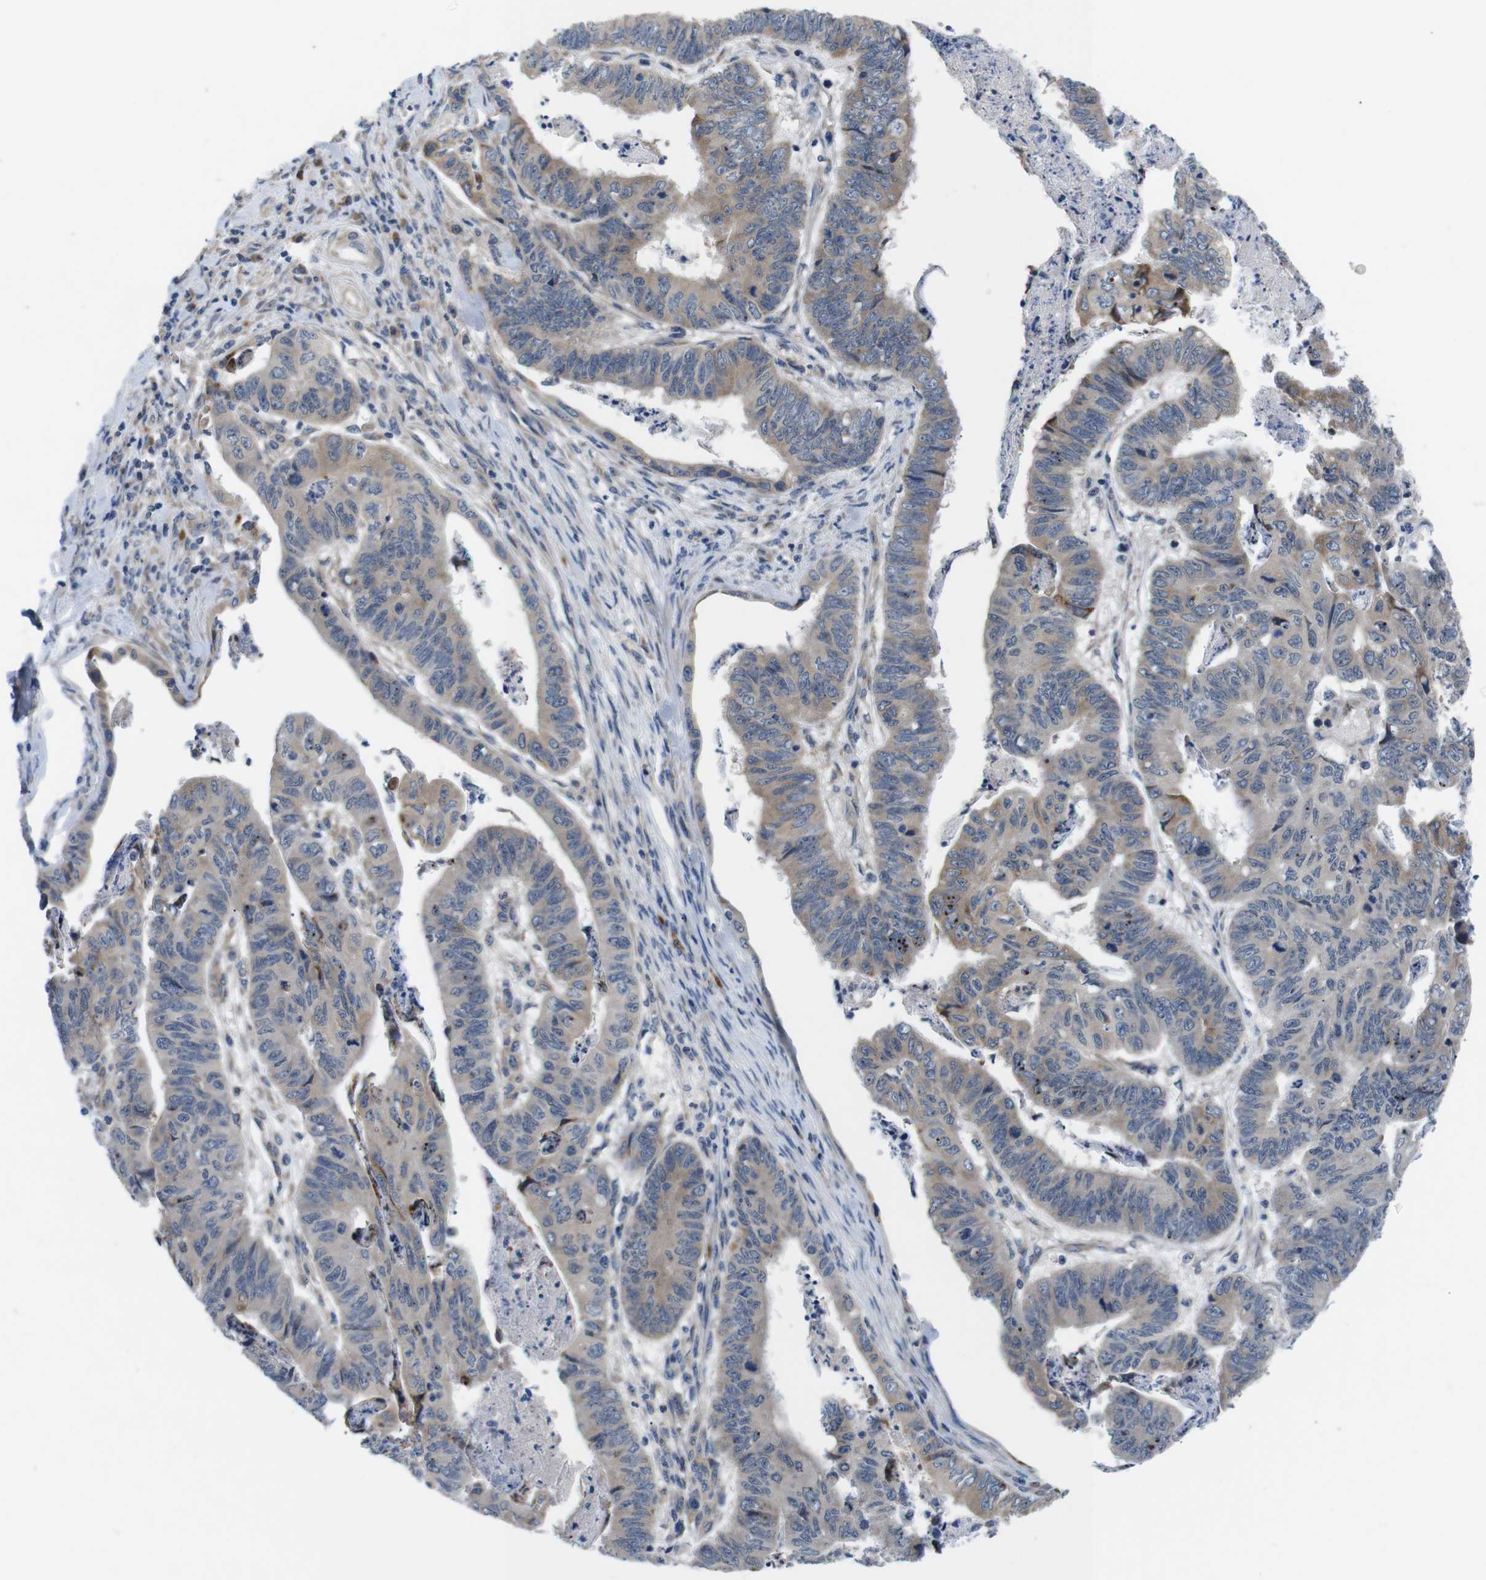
{"staining": {"intensity": "moderate", "quantity": ">75%", "location": "cytoplasmic/membranous,nuclear"}, "tissue": "stomach cancer", "cell_type": "Tumor cells", "image_type": "cancer", "snomed": [{"axis": "morphology", "description": "Adenocarcinoma, NOS"}, {"axis": "topography", "description": "Stomach, lower"}], "caption": "A brown stain highlights moderate cytoplasmic/membranous and nuclear expression of a protein in stomach cancer tumor cells.", "gene": "JAK1", "patient": {"sex": "male", "age": 77}}